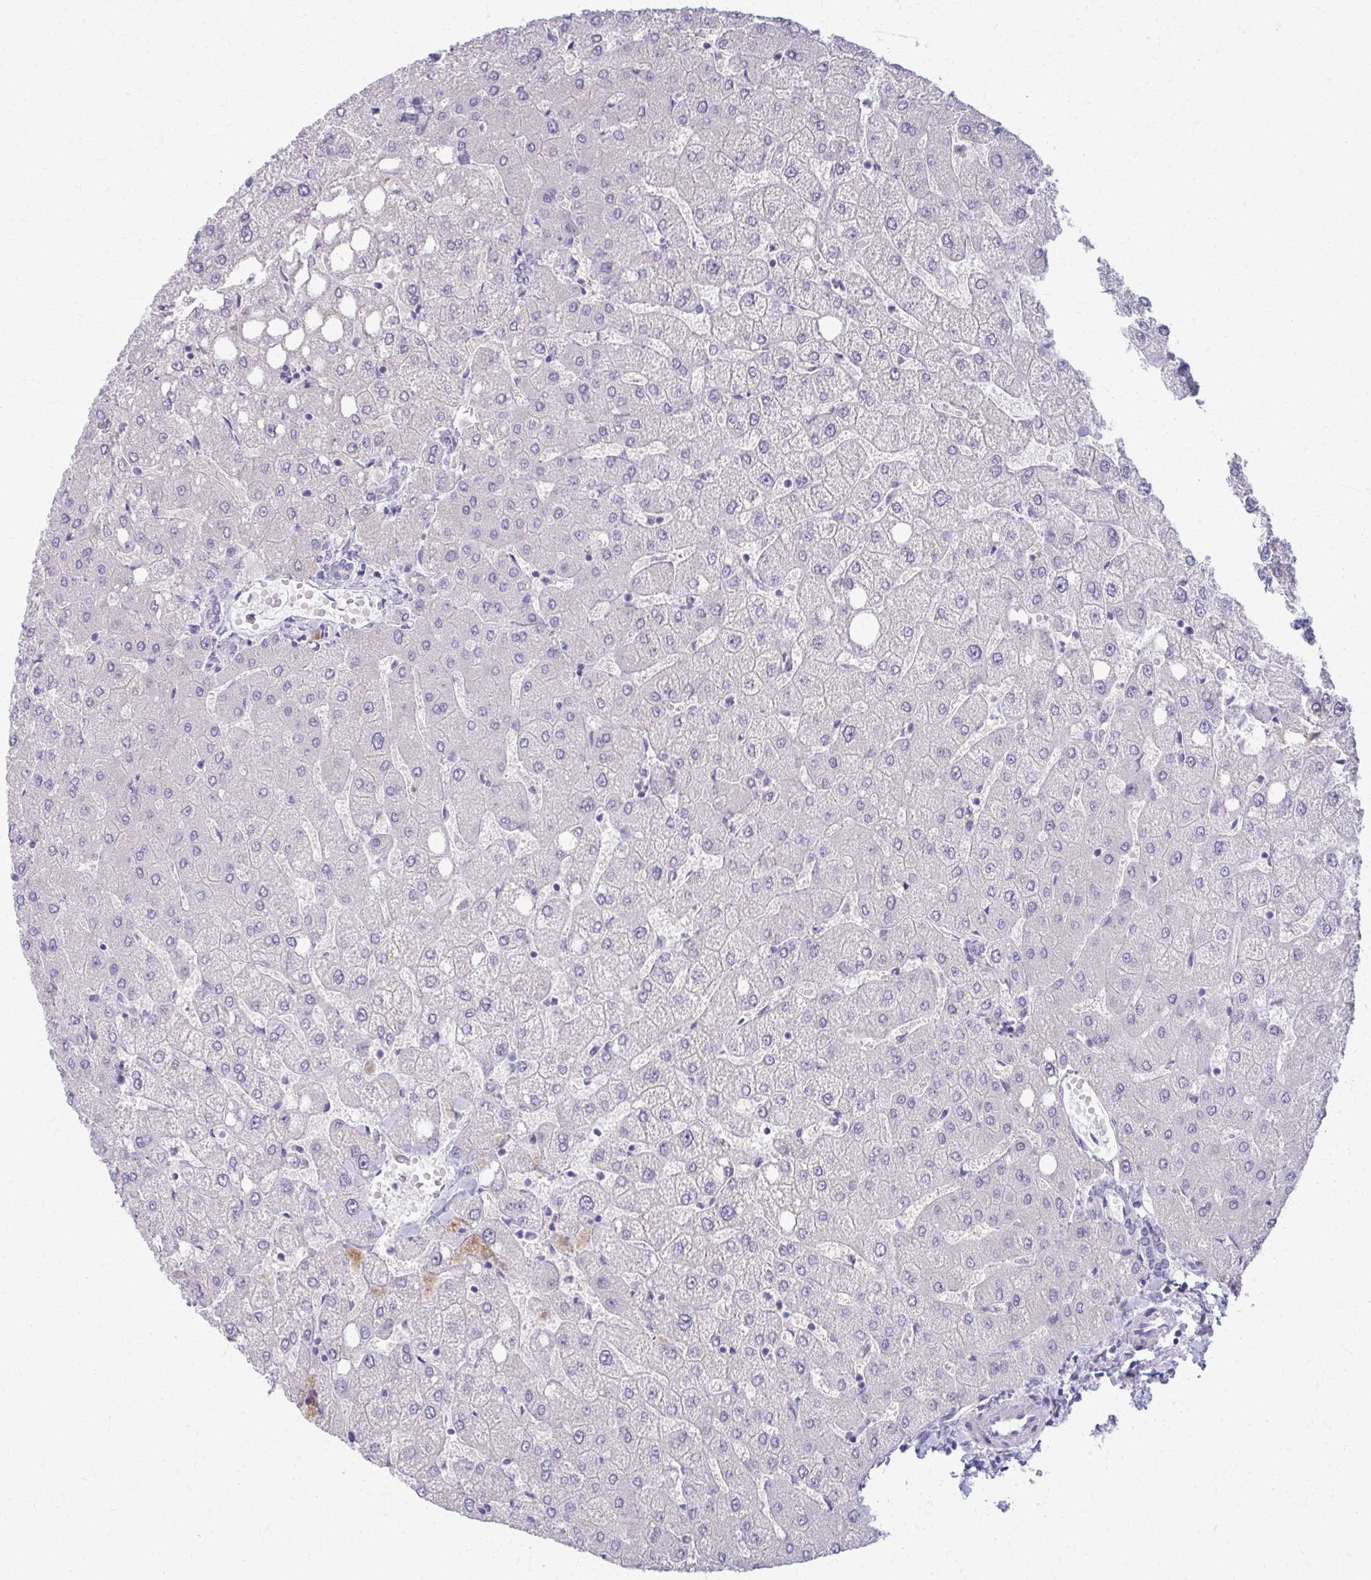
{"staining": {"intensity": "negative", "quantity": "none", "location": "none"}, "tissue": "liver", "cell_type": "Cholangiocytes", "image_type": "normal", "snomed": [{"axis": "morphology", "description": "Normal tissue, NOS"}, {"axis": "topography", "description": "Liver"}], "caption": "DAB (3,3'-diaminobenzidine) immunohistochemical staining of unremarkable human liver shows no significant positivity in cholangiocytes.", "gene": "ENSG00000275249", "patient": {"sex": "female", "age": 54}}